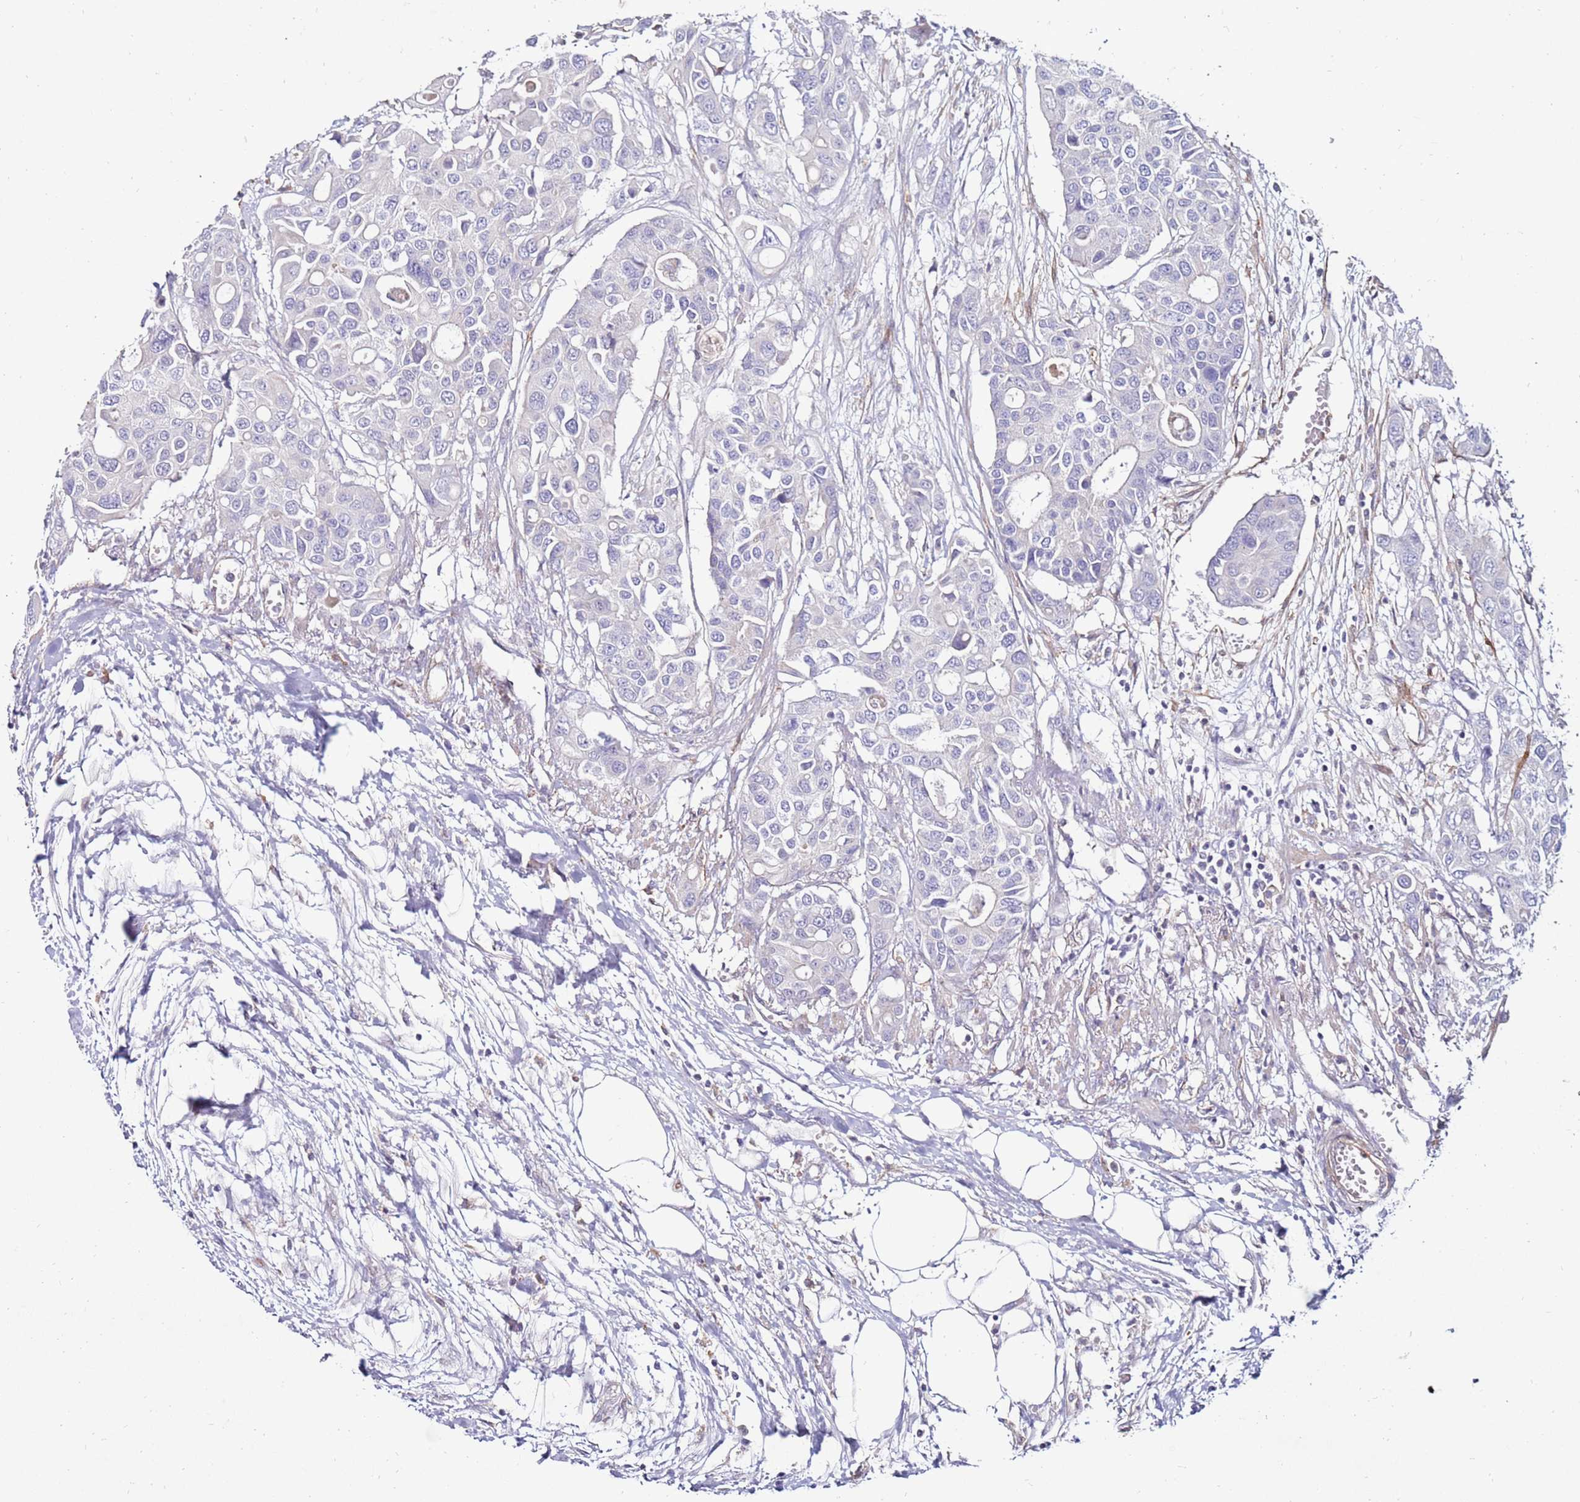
{"staining": {"intensity": "negative", "quantity": "none", "location": "none"}, "tissue": "colorectal cancer", "cell_type": "Tumor cells", "image_type": "cancer", "snomed": [{"axis": "morphology", "description": "Adenocarcinoma, NOS"}, {"axis": "topography", "description": "Colon"}], "caption": "Tumor cells show no significant protein expression in colorectal adenocarcinoma. The staining is performed using DAB brown chromogen with nuclei counter-stained in using hematoxylin.", "gene": "CLEC4M", "patient": {"sex": "male", "age": 77}}